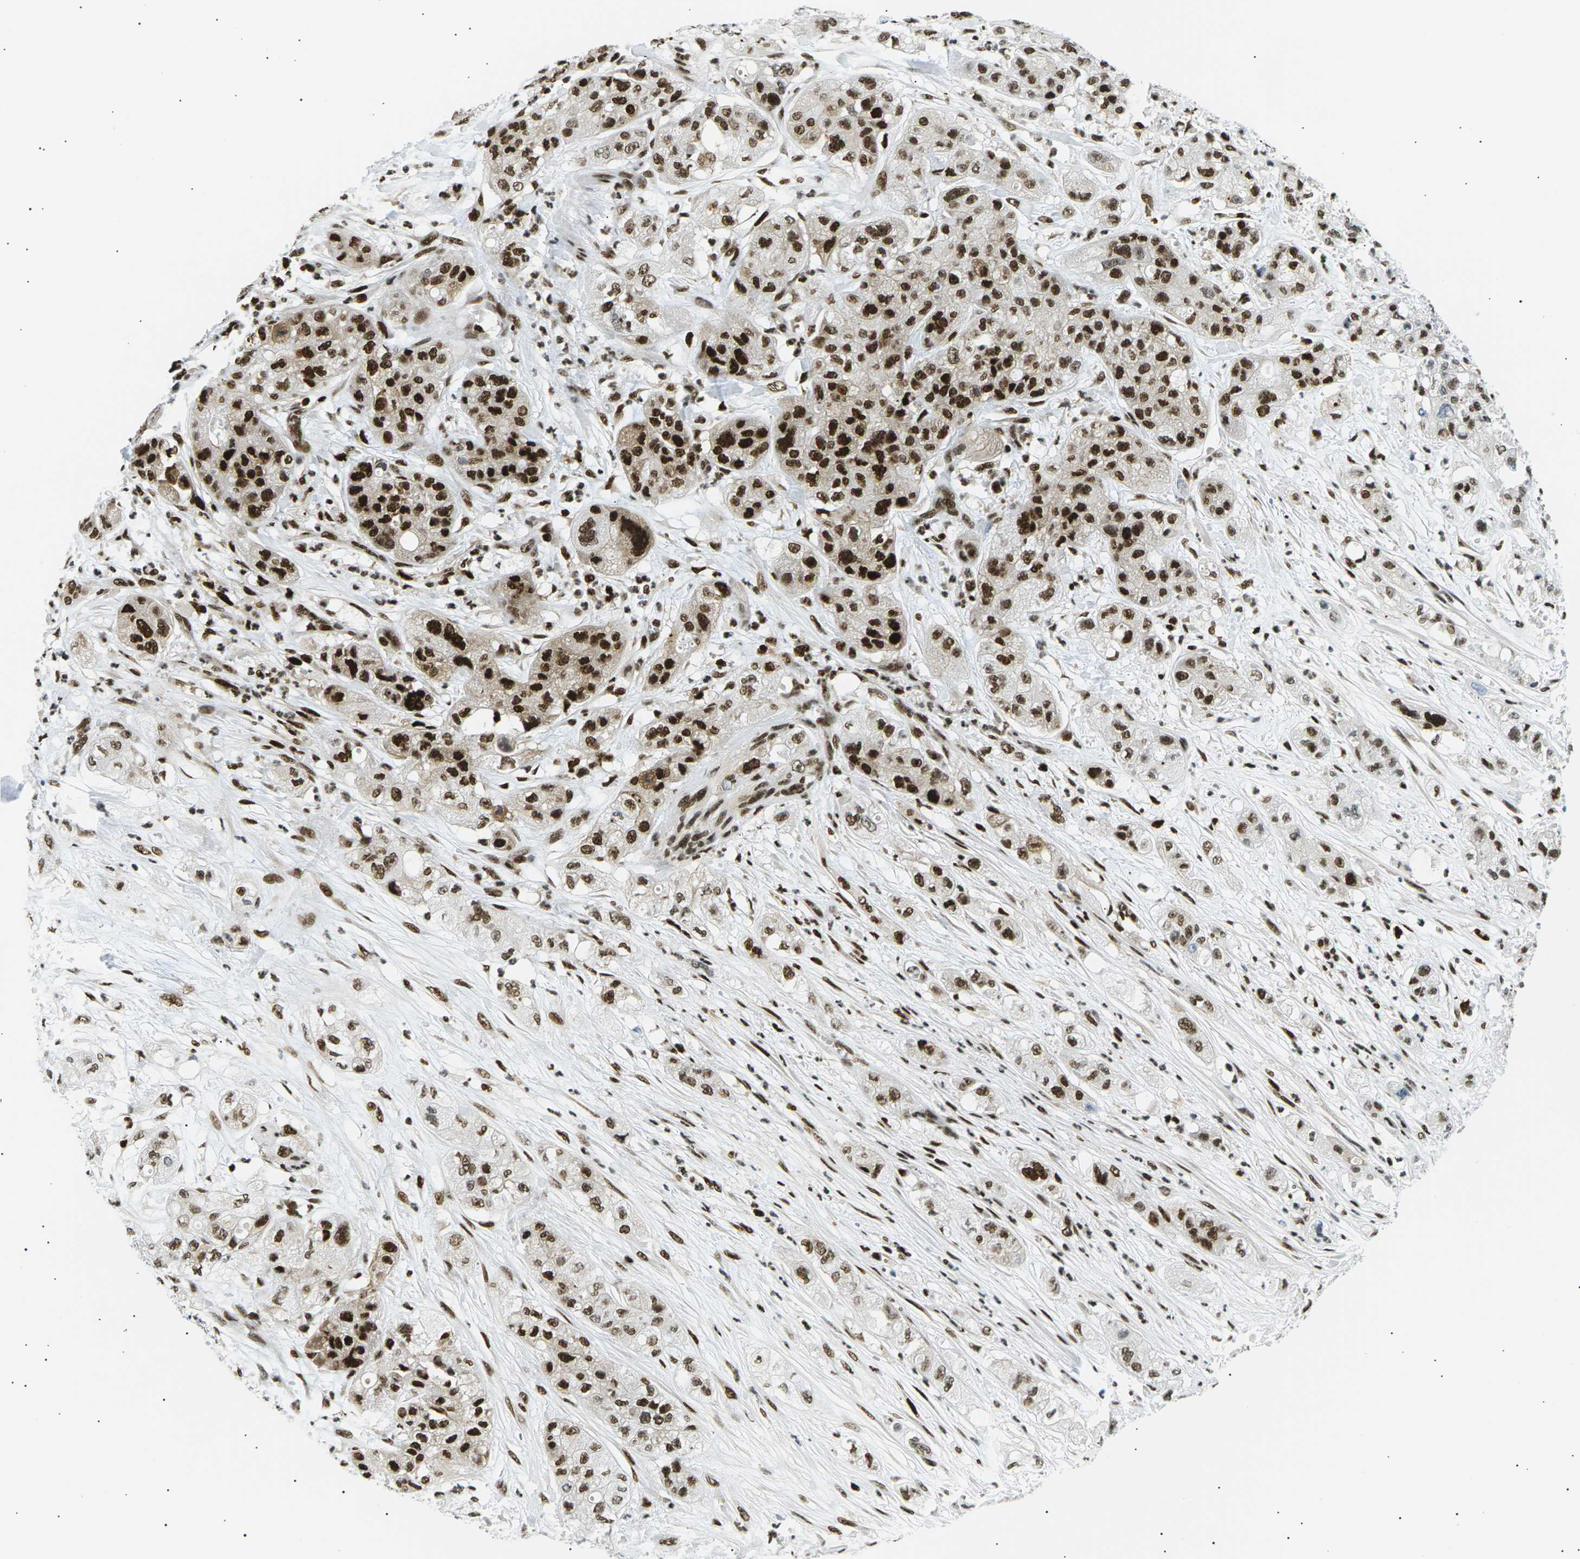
{"staining": {"intensity": "strong", "quantity": ">75%", "location": "nuclear"}, "tissue": "pancreatic cancer", "cell_type": "Tumor cells", "image_type": "cancer", "snomed": [{"axis": "morphology", "description": "Adenocarcinoma, NOS"}, {"axis": "topography", "description": "Pancreas"}], "caption": "Pancreatic adenocarcinoma stained with a brown dye demonstrates strong nuclear positive positivity in approximately >75% of tumor cells.", "gene": "RPA2", "patient": {"sex": "female", "age": 78}}